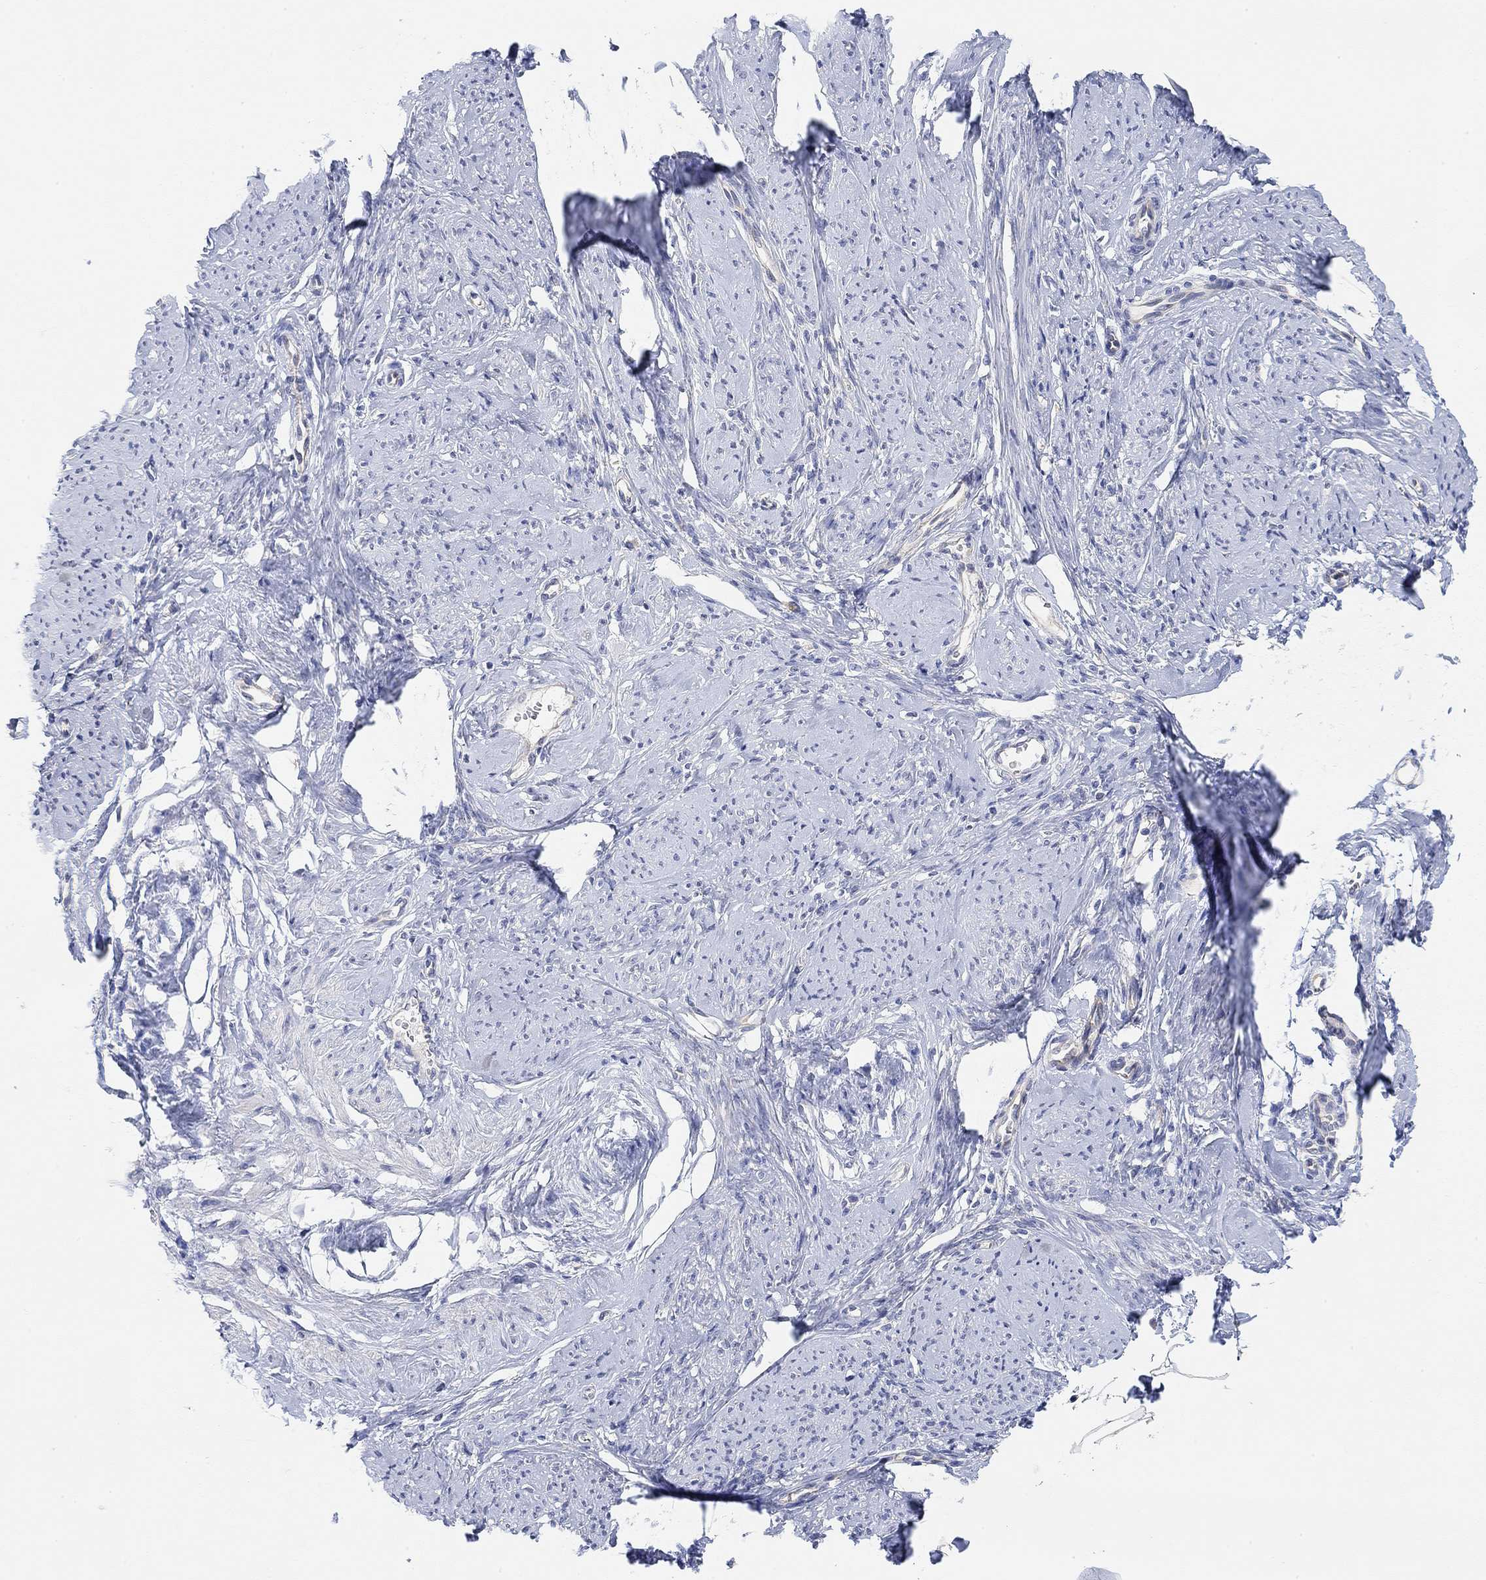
{"staining": {"intensity": "negative", "quantity": "none", "location": "none"}, "tissue": "smooth muscle", "cell_type": "Smooth muscle cells", "image_type": "normal", "snomed": [{"axis": "morphology", "description": "Normal tissue, NOS"}, {"axis": "topography", "description": "Smooth muscle"}], "caption": "Human smooth muscle stained for a protein using immunohistochemistry demonstrates no positivity in smooth muscle cells.", "gene": "RGS1", "patient": {"sex": "female", "age": 48}}